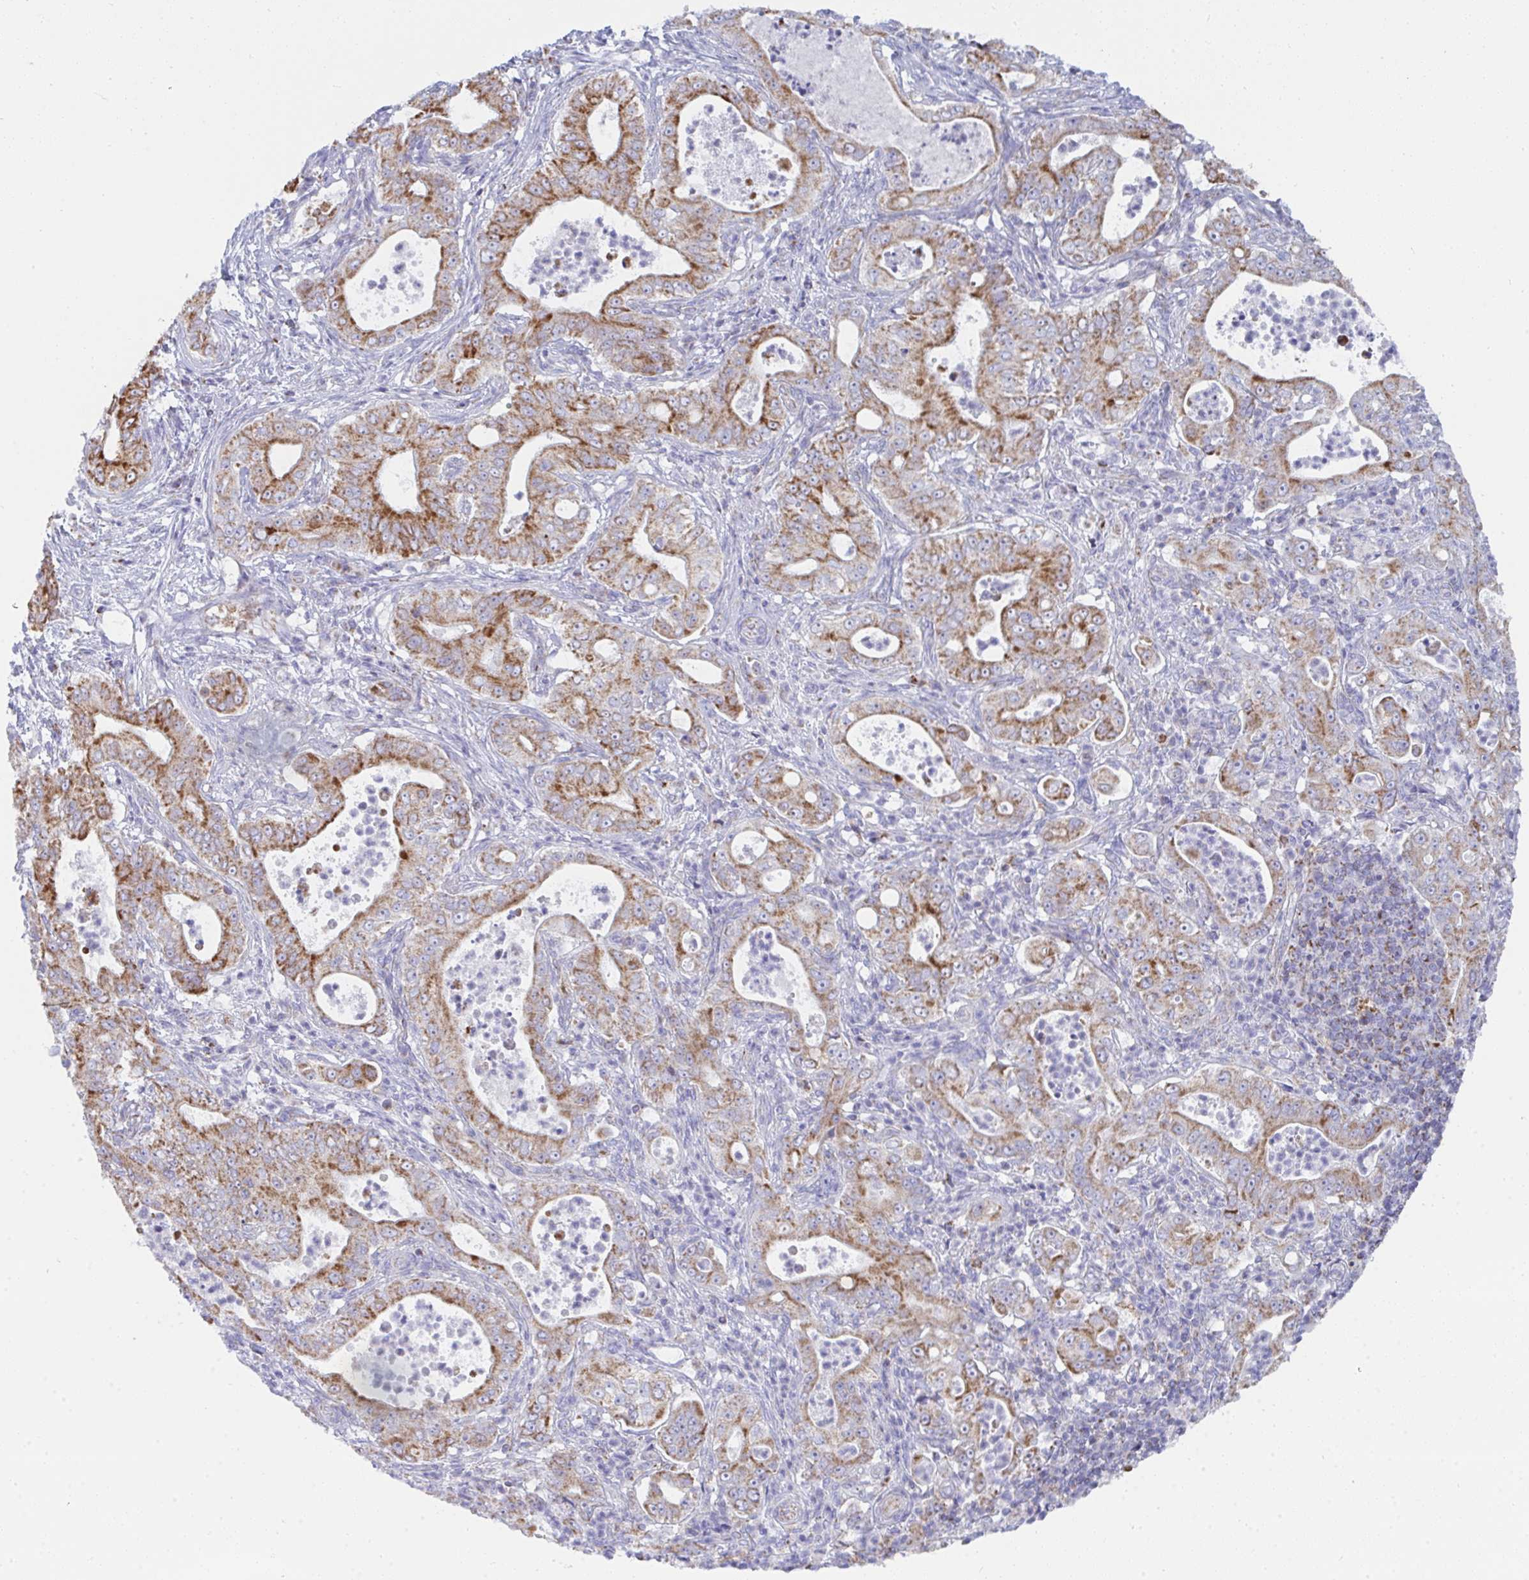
{"staining": {"intensity": "moderate", "quantity": ">75%", "location": "cytoplasmic/membranous"}, "tissue": "pancreatic cancer", "cell_type": "Tumor cells", "image_type": "cancer", "snomed": [{"axis": "morphology", "description": "Adenocarcinoma, NOS"}, {"axis": "topography", "description": "Pancreas"}], "caption": "Human pancreatic adenocarcinoma stained for a protein (brown) reveals moderate cytoplasmic/membranous positive expression in approximately >75% of tumor cells.", "gene": "AIFM1", "patient": {"sex": "male", "age": 71}}